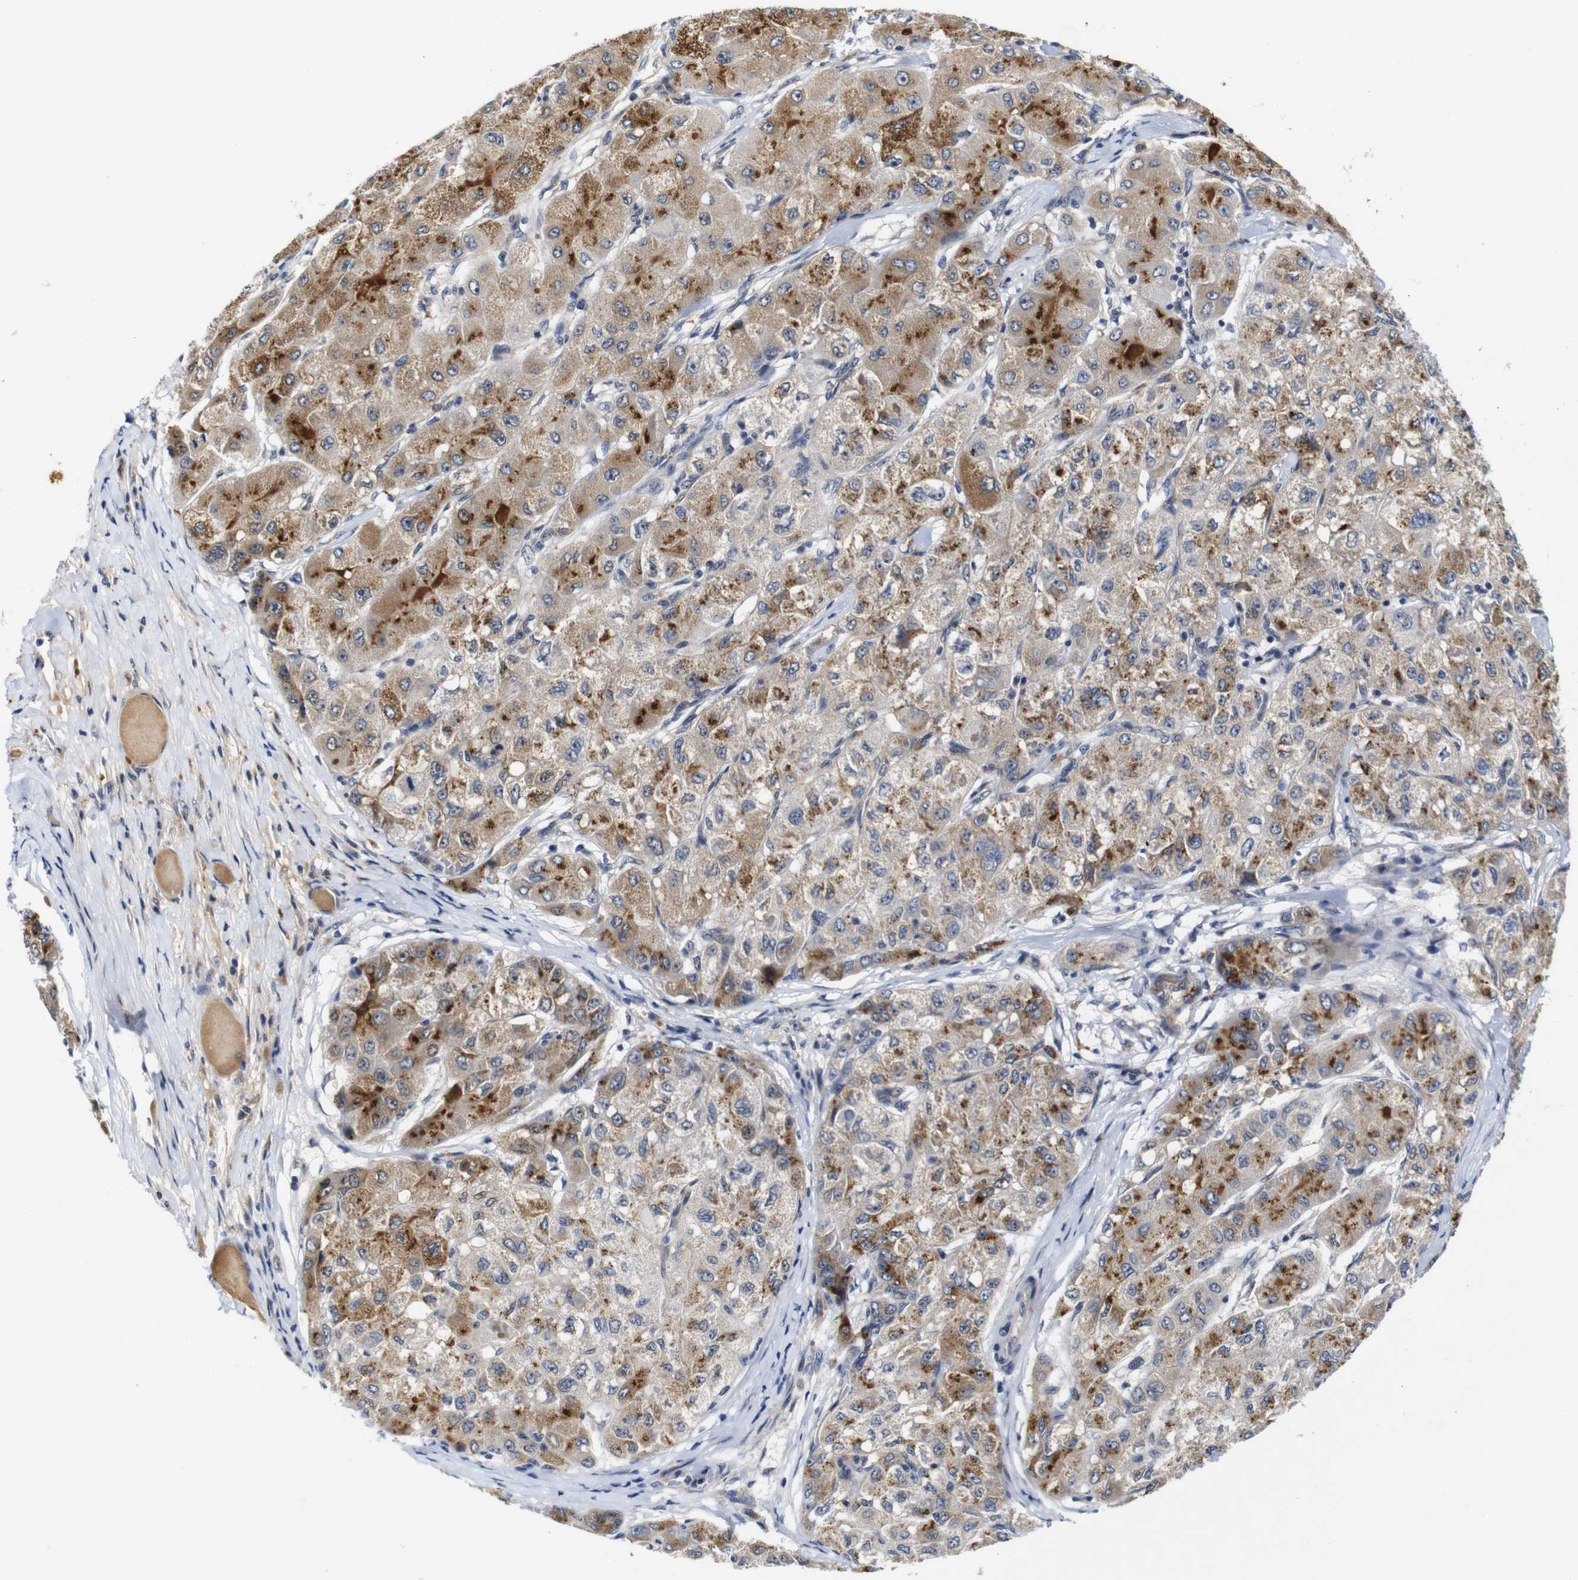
{"staining": {"intensity": "moderate", "quantity": ">75%", "location": "cytoplasmic/membranous"}, "tissue": "liver cancer", "cell_type": "Tumor cells", "image_type": "cancer", "snomed": [{"axis": "morphology", "description": "Carcinoma, Hepatocellular, NOS"}, {"axis": "topography", "description": "Liver"}], "caption": "Protein staining of liver cancer tissue shows moderate cytoplasmic/membranous positivity in approximately >75% of tumor cells.", "gene": "FURIN", "patient": {"sex": "male", "age": 80}}